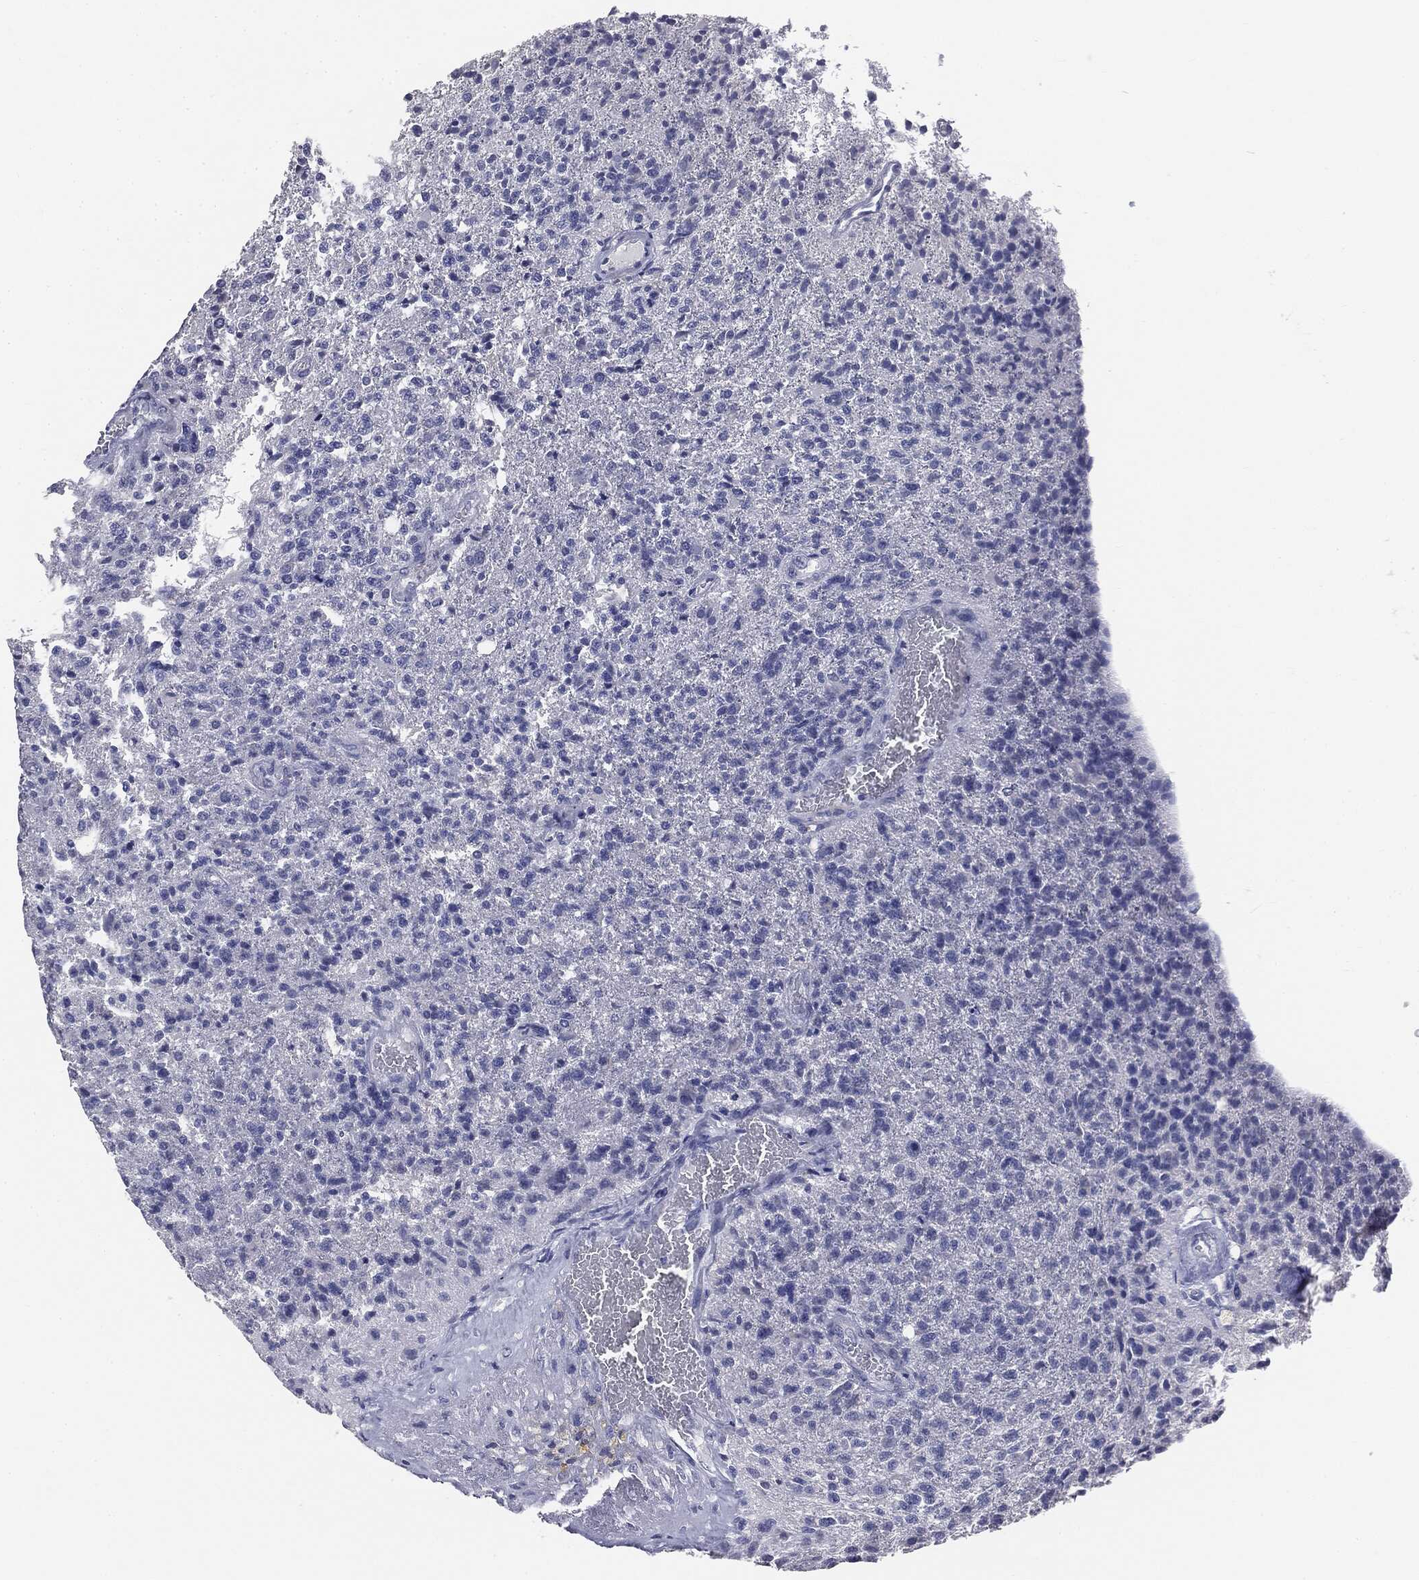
{"staining": {"intensity": "negative", "quantity": "none", "location": "none"}, "tissue": "glioma", "cell_type": "Tumor cells", "image_type": "cancer", "snomed": [{"axis": "morphology", "description": "Glioma, malignant, High grade"}, {"axis": "topography", "description": "Brain"}], "caption": "The histopathology image demonstrates no staining of tumor cells in malignant glioma (high-grade).", "gene": "AFP", "patient": {"sex": "male", "age": 56}}